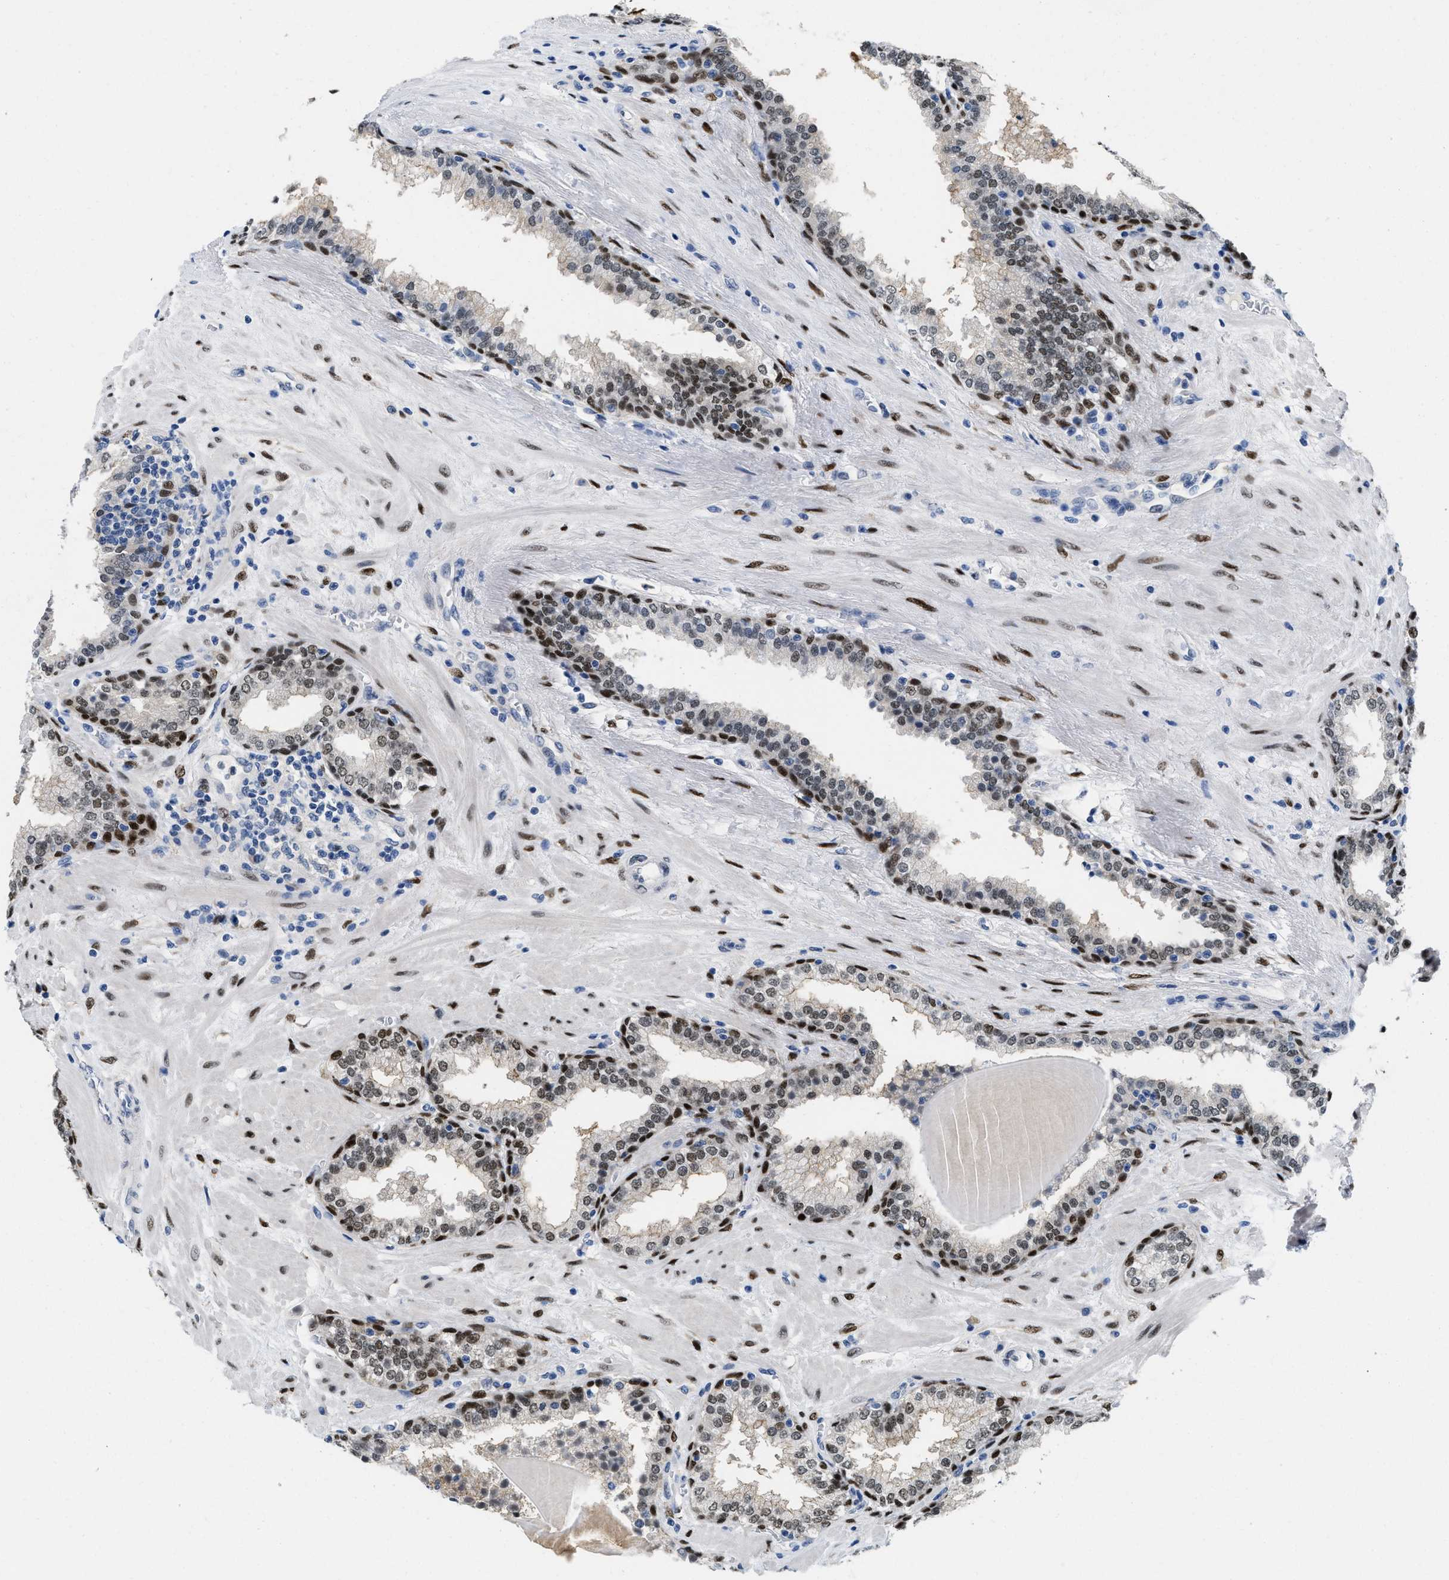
{"staining": {"intensity": "strong", "quantity": ">75%", "location": "nuclear"}, "tissue": "prostate", "cell_type": "Glandular cells", "image_type": "normal", "snomed": [{"axis": "morphology", "description": "Normal tissue, NOS"}, {"axis": "topography", "description": "Prostate"}], "caption": "This is a micrograph of immunohistochemistry (IHC) staining of normal prostate, which shows strong staining in the nuclear of glandular cells.", "gene": "NFIX", "patient": {"sex": "male", "age": 51}}